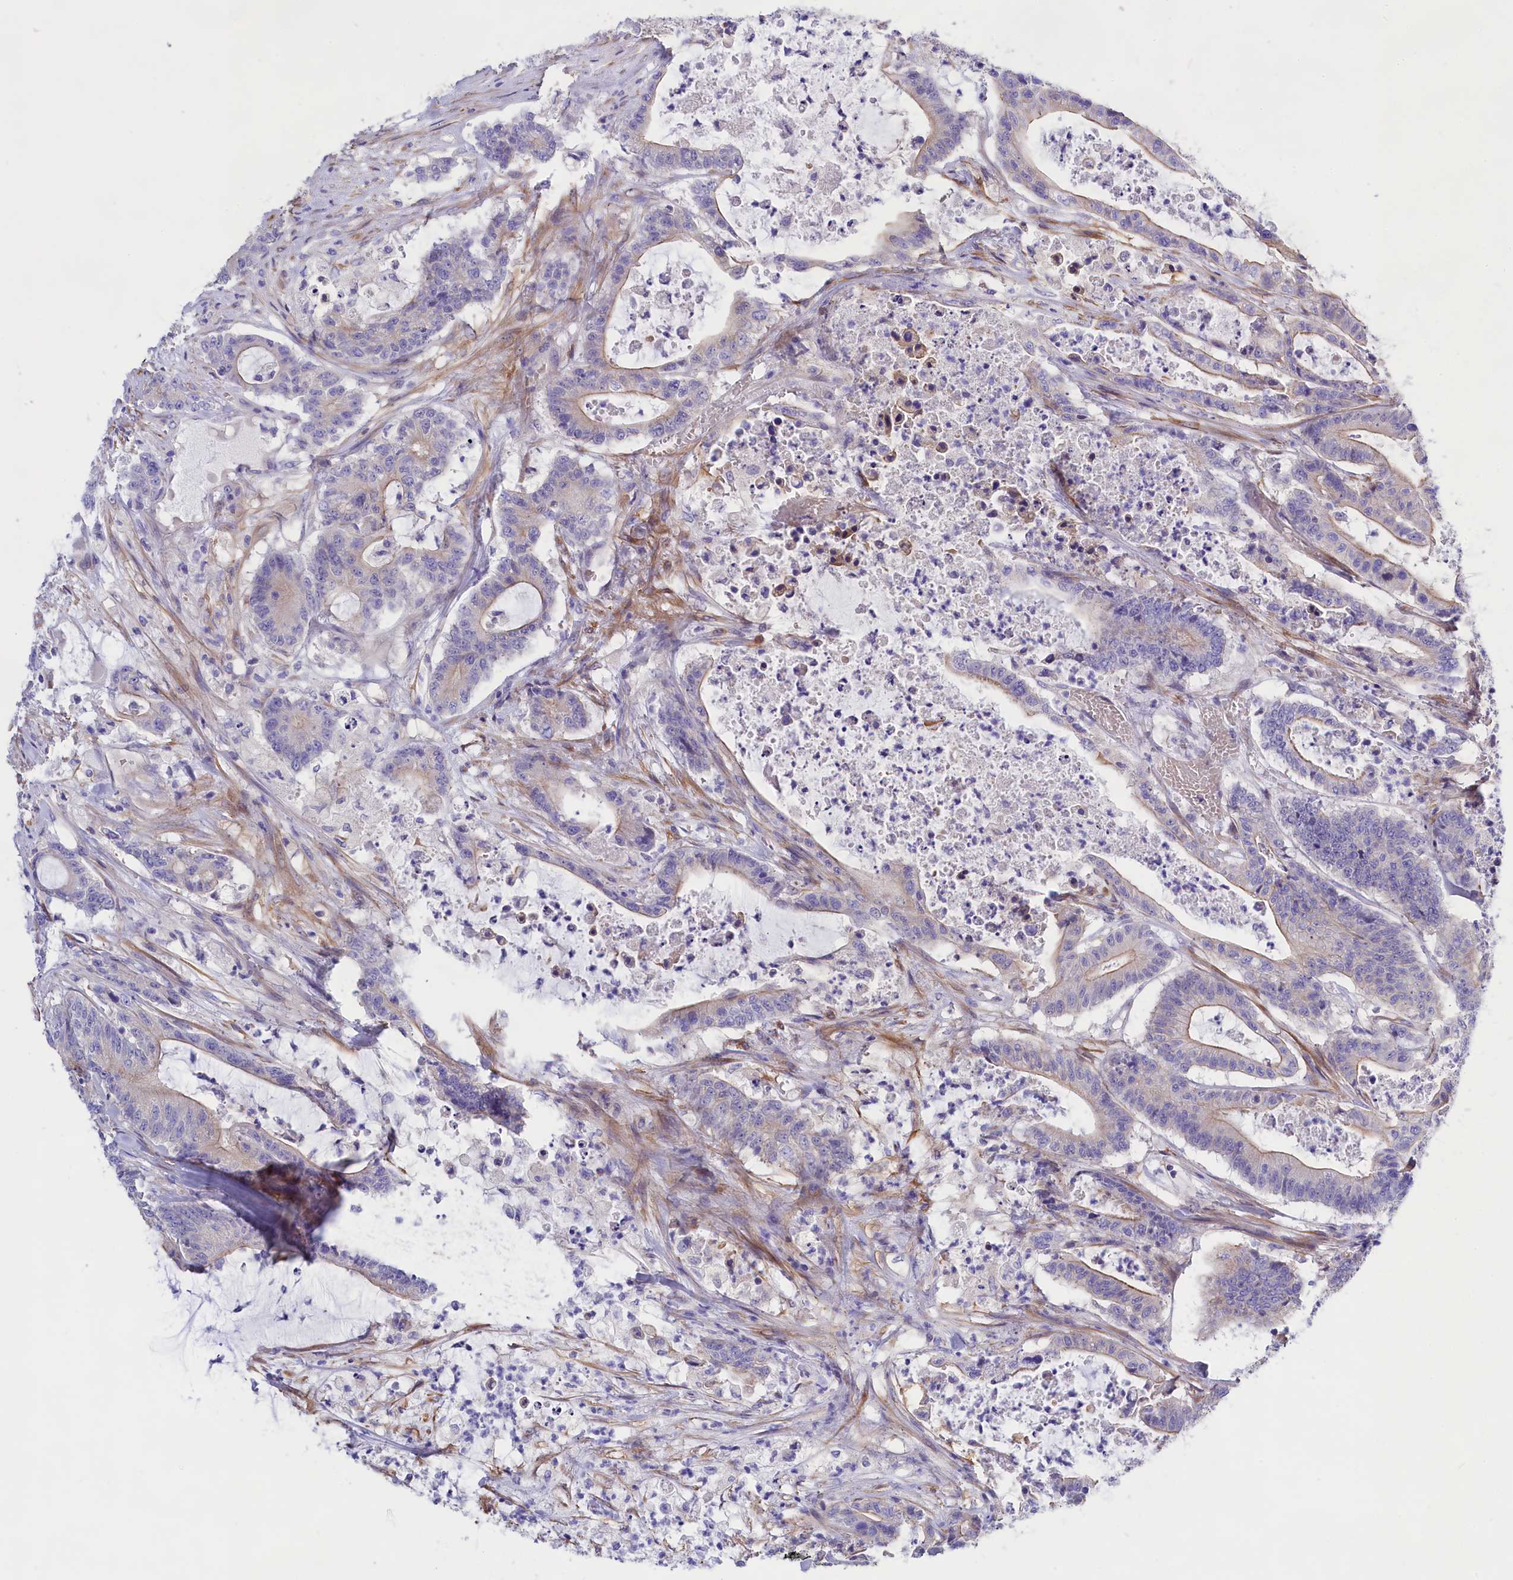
{"staining": {"intensity": "moderate", "quantity": "25%-75%", "location": "cytoplasmic/membranous"}, "tissue": "colorectal cancer", "cell_type": "Tumor cells", "image_type": "cancer", "snomed": [{"axis": "morphology", "description": "Adenocarcinoma, NOS"}, {"axis": "topography", "description": "Colon"}], "caption": "Approximately 25%-75% of tumor cells in colorectal cancer (adenocarcinoma) display moderate cytoplasmic/membranous protein positivity as visualized by brown immunohistochemical staining.", "gene": "PPP1R13L", "patient": {"sex": "female", "age": 84}}